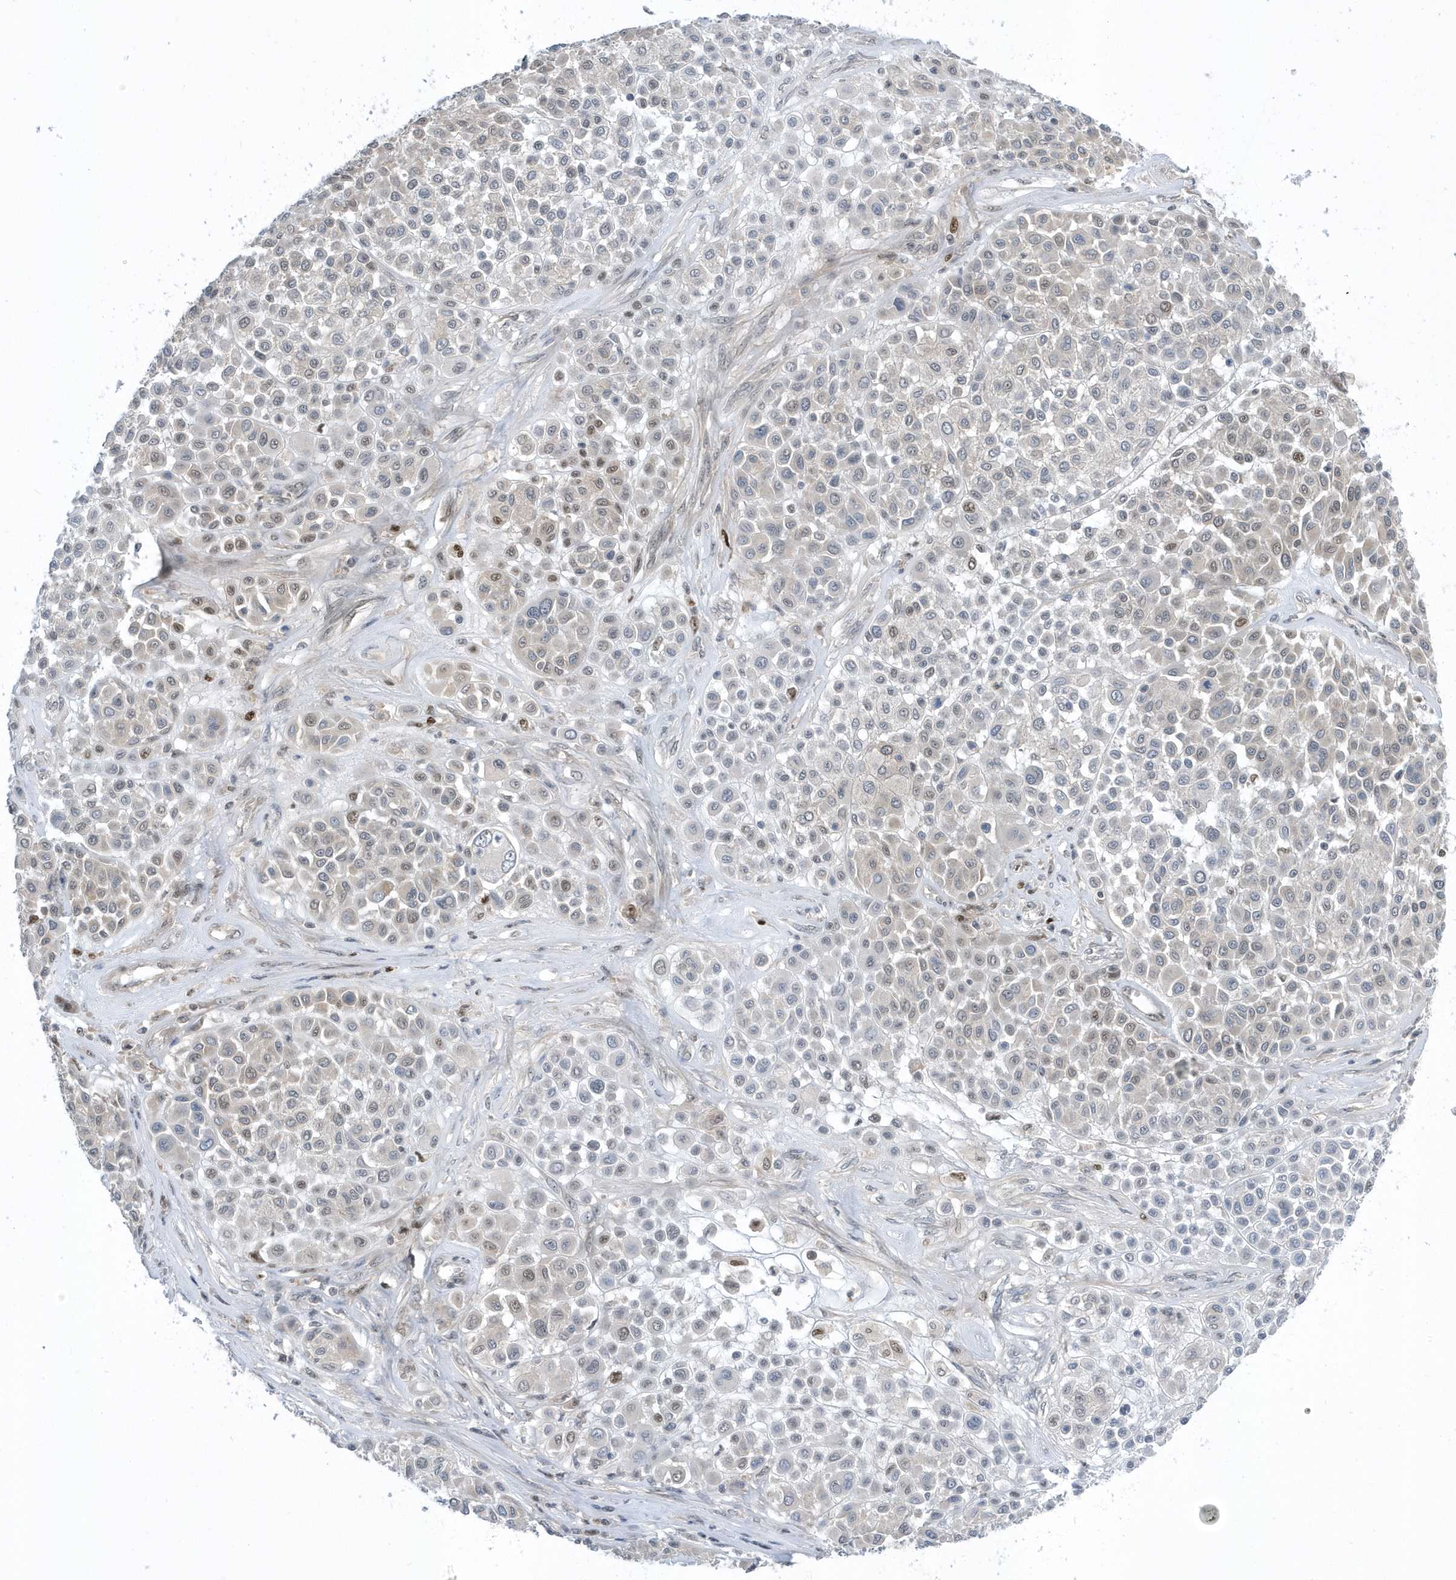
{"staining": {"intensity": "negative", "quantity": "none", "location": "none"}, "tissue": "melanoma", "cell_type": "Tumor cells", "image_type": "cancer", "snomed": [{"axis": "morphology", "description": "Malignant melanoma, Metastatic site"}, {"axis": "topography", "description": "Soft tissue"}], "caption": "Immunohistochemistry (IHC) histopathology image of human melanoma stained for a protein (brown), which displays no expression in tumor cells.", "gene": "ZNF740", "patient": {"sex": "male", "age": 41}}